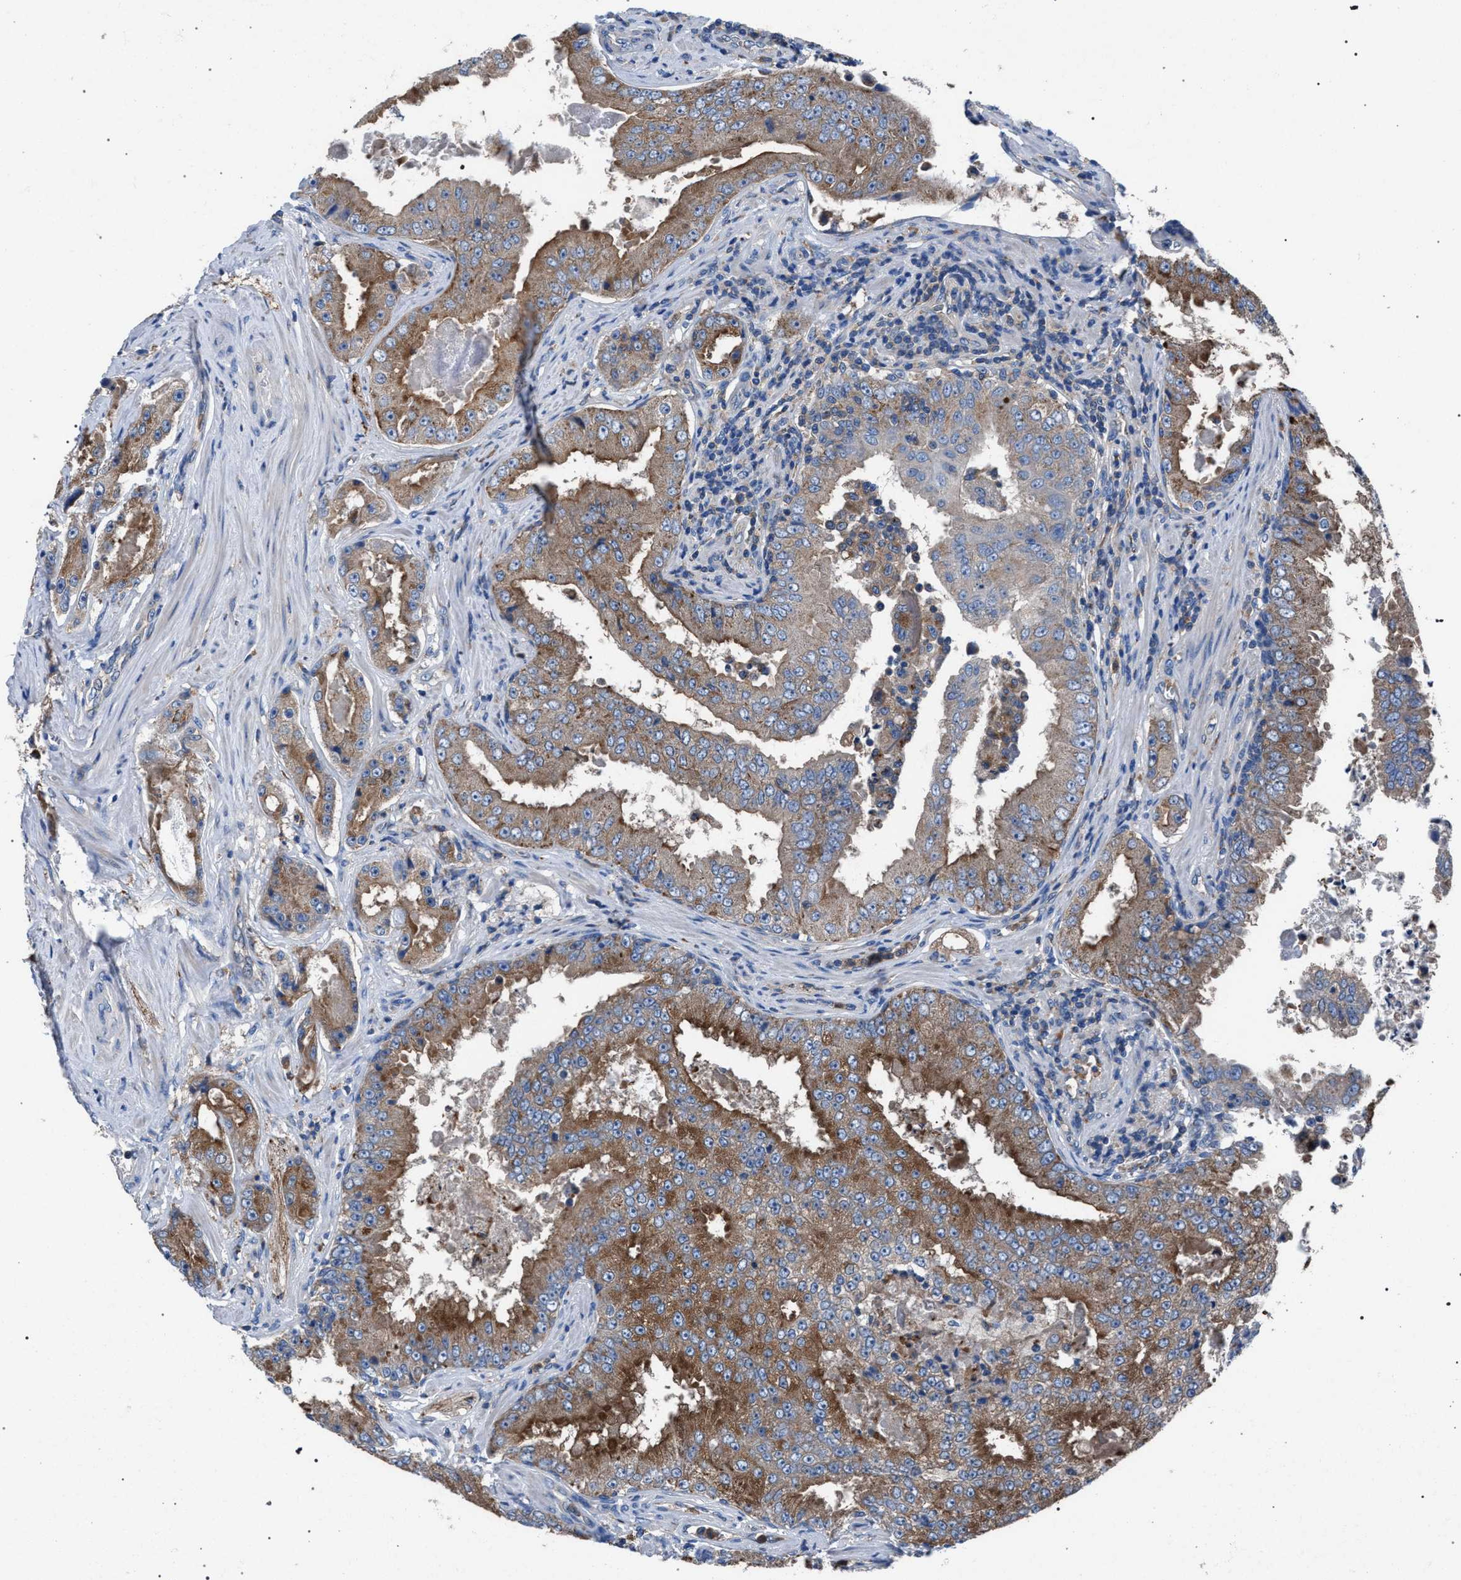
{"staining": {"intensity": "moderate", "quantity": ">75%", "location": "cytoplasmic/membranous"}, "tissue": "prostate cancer", "cell_type": "Tumor cells", "image_type": "cancer", "snomed": [{"axis": "morphology", "description": "Adenocarcinoma, High grade"}, {"axis": "topography", "description": "Prostate"}], "caption": "Tumor cells display medium levels of moderate cytoplasmic/membranous staining in about >75% of cells in human high-grade adenocarcinoma (prostate).", "gene": "ATP6V0A1", "patient": {"sex": "male", "age": 73}}